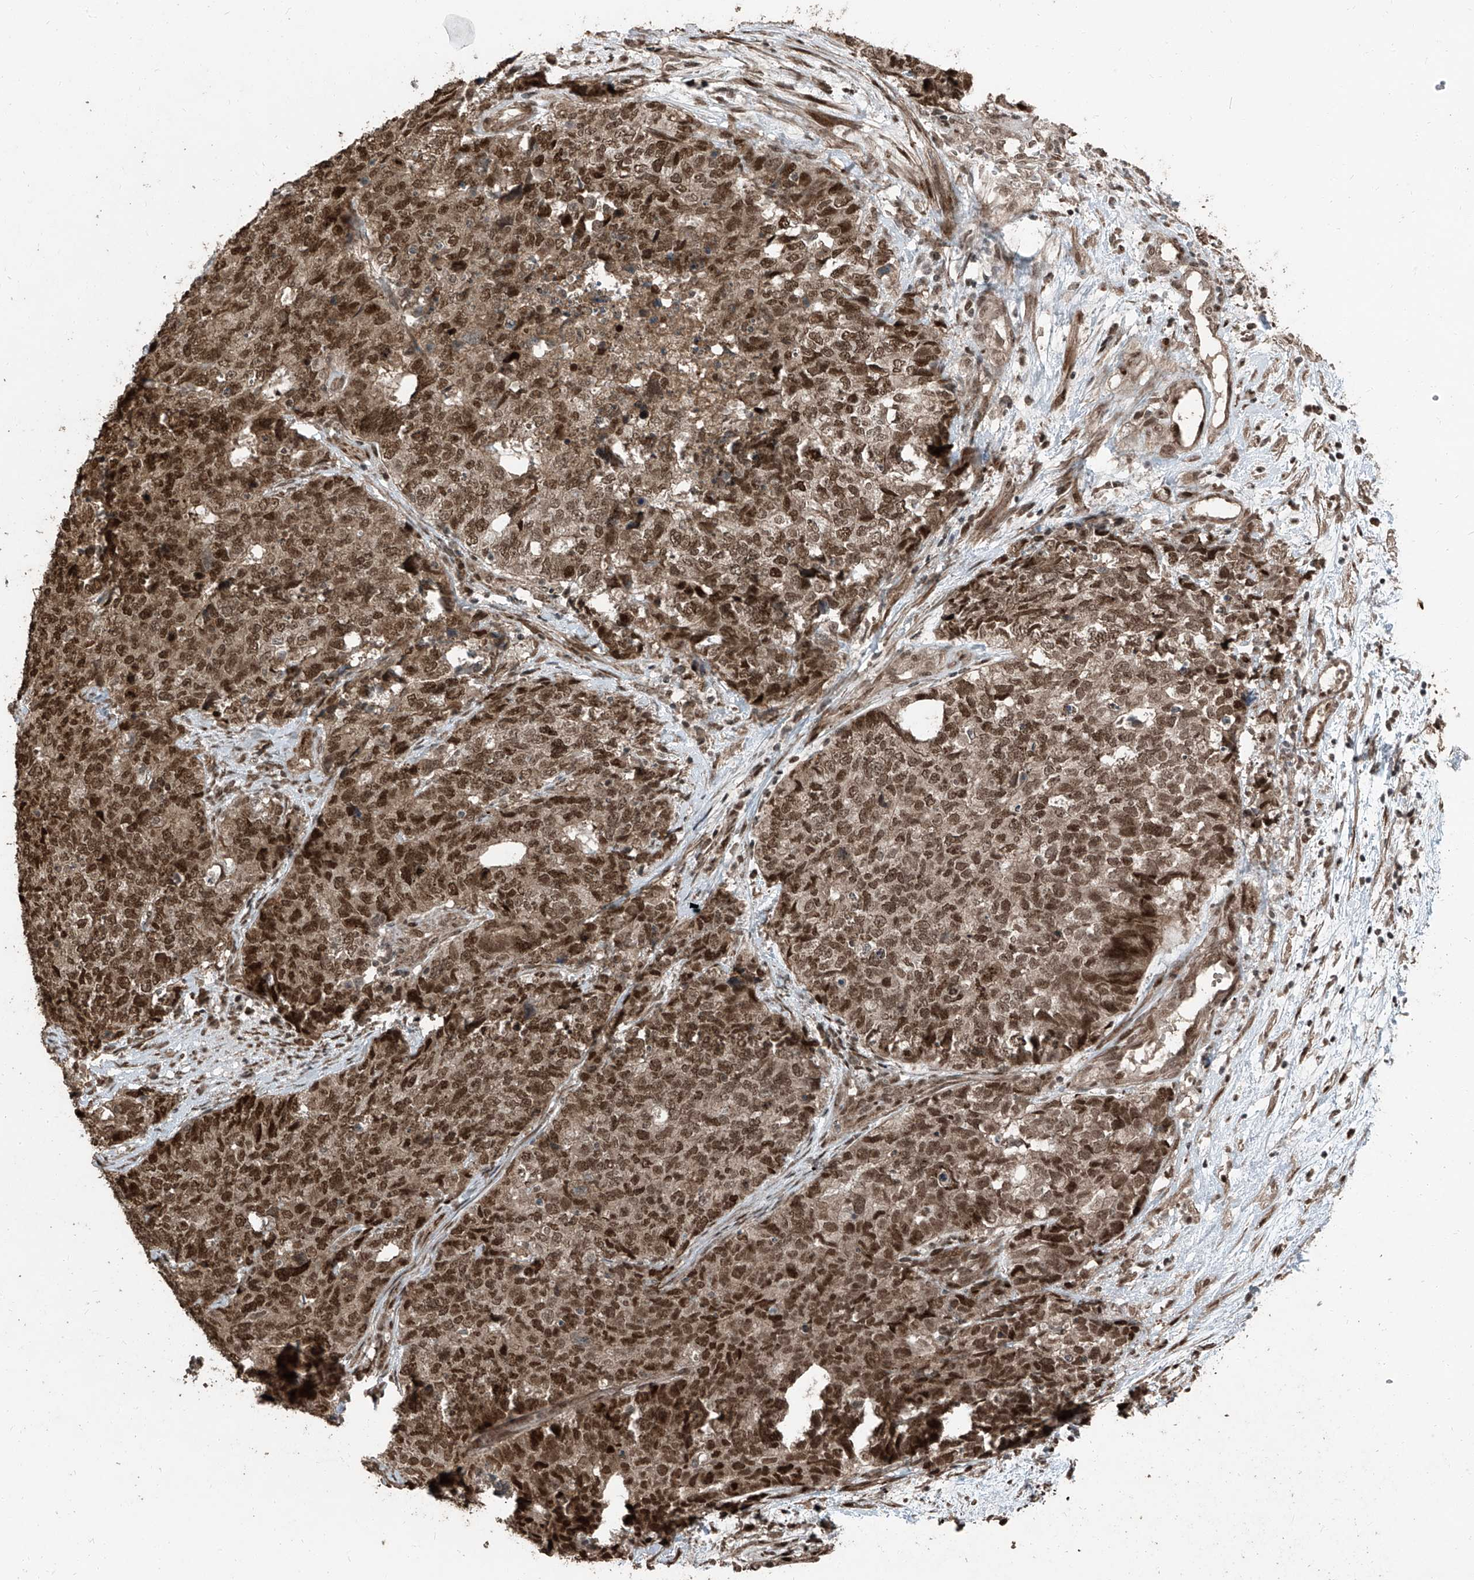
{"staining": {"intensity": "moderate", "quantity": ">75%", "location": "nuclear"}, "tissue": "cervical cancer", "cell_type": "Tumor cells", "image_type": "cancer", "snomed": [{"axis": "morphology", "description": "Squamous cell carcinoma, NOS"}, {"axis": "topography", "description": "Cervix"}], "caption": "DAB immunohistochemical staining of human cervical squamous cell carcinoma displays moderate nuclear protein expression in about >75% of tumor cells. (Brightfield microscopy of DAB IHC at high magnification).", "gene": "ZNF570", "patient": {"sex": "female", "age": 63}}